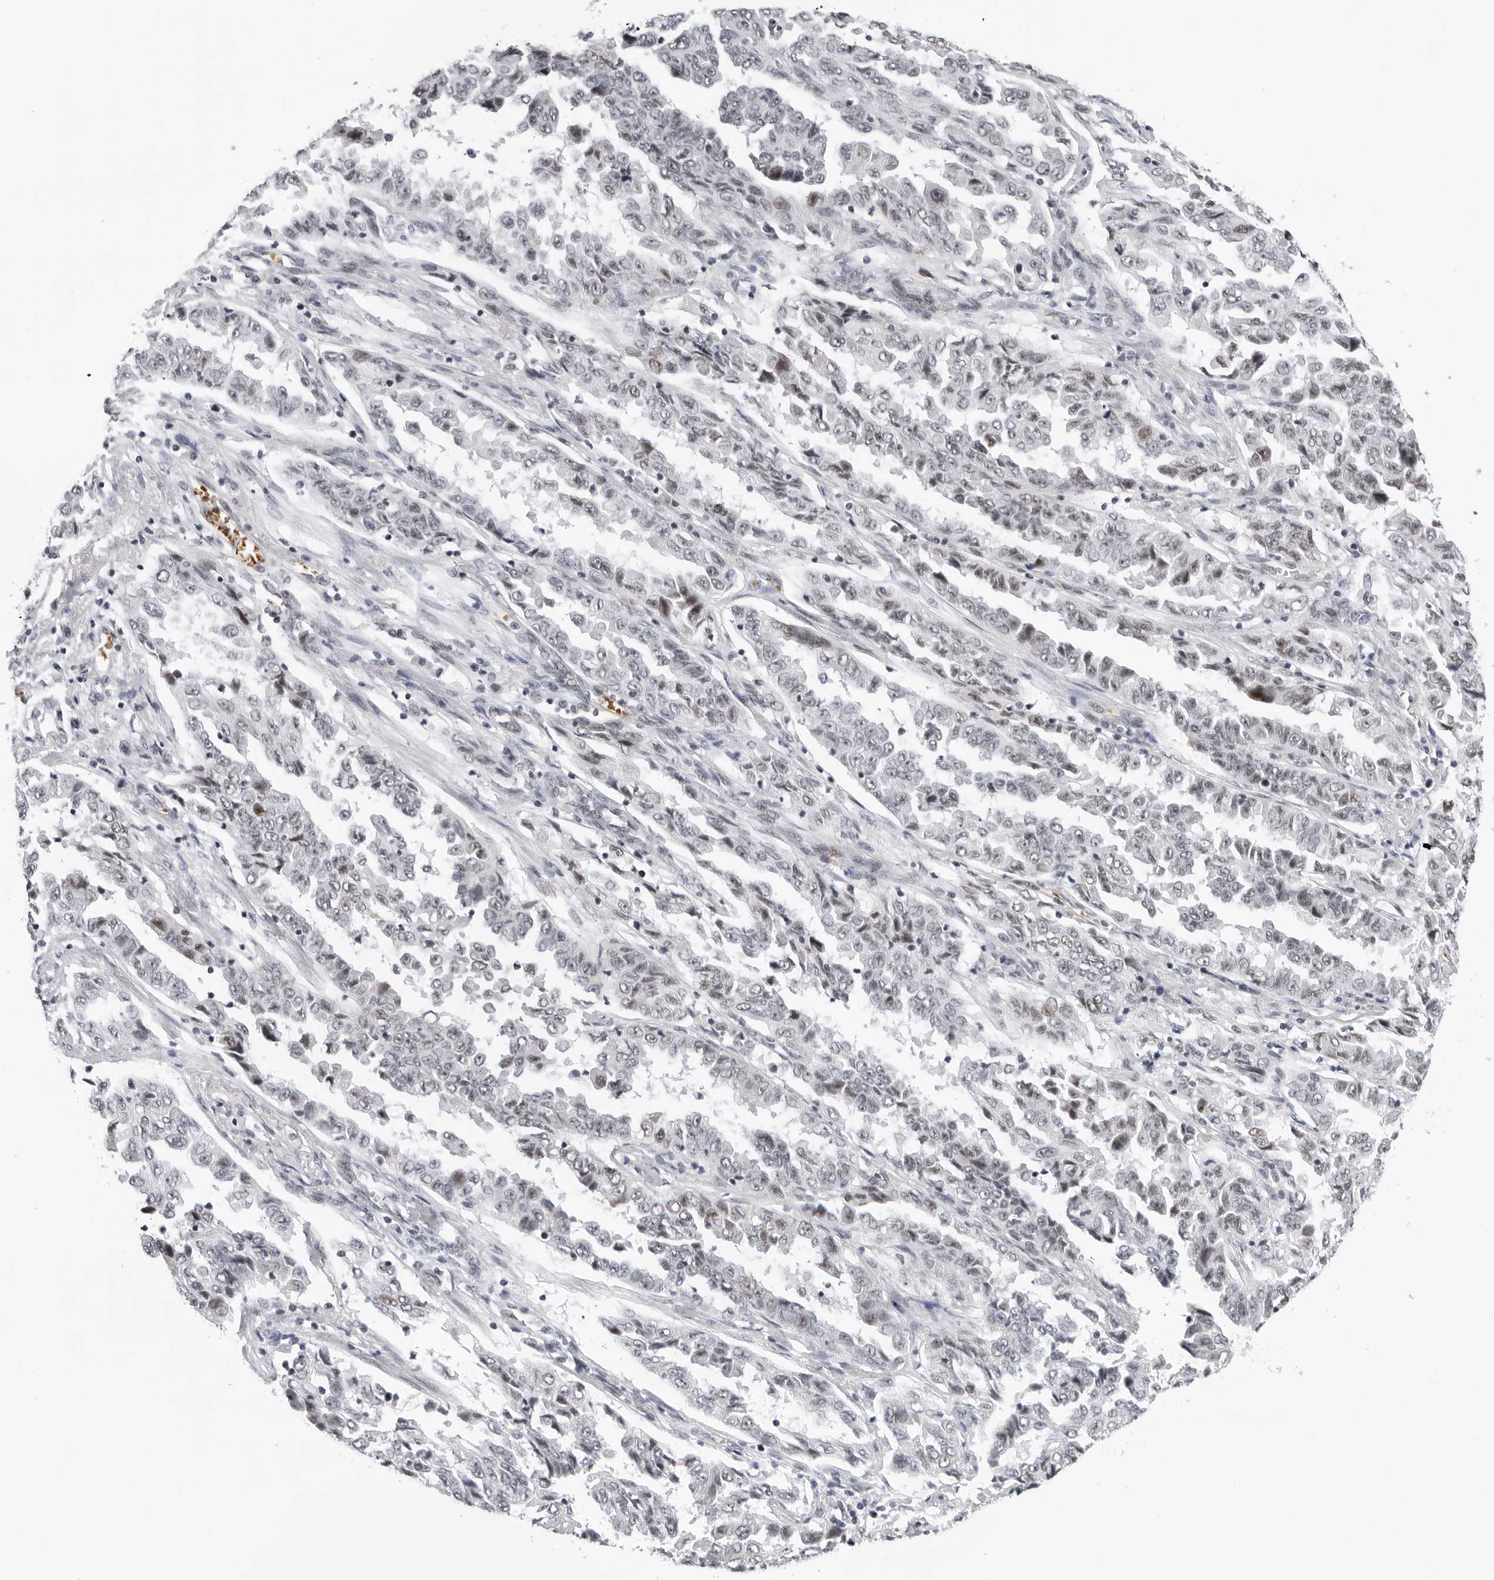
{"staining": {"intensity": "weak", "quantity": "<25%", "location": "nuclear"}, "tissue": "lung cancer", "cell_type": "Tumor cells", "image_type": "cancer", "snomed": [{"axis": "morphology", "description": "Adenocarcinoma, NOS"}, {"axis": "topography", "description": "Lung"}], "caption": "DAB (3,3'-diaminobenzidine) immunohistochemical staining of human lung cancer (adenocarcinoma) shows no significant expression in tumor cells.", "gene": "USP1", "patient": {"sex": "female", "age": 51}}